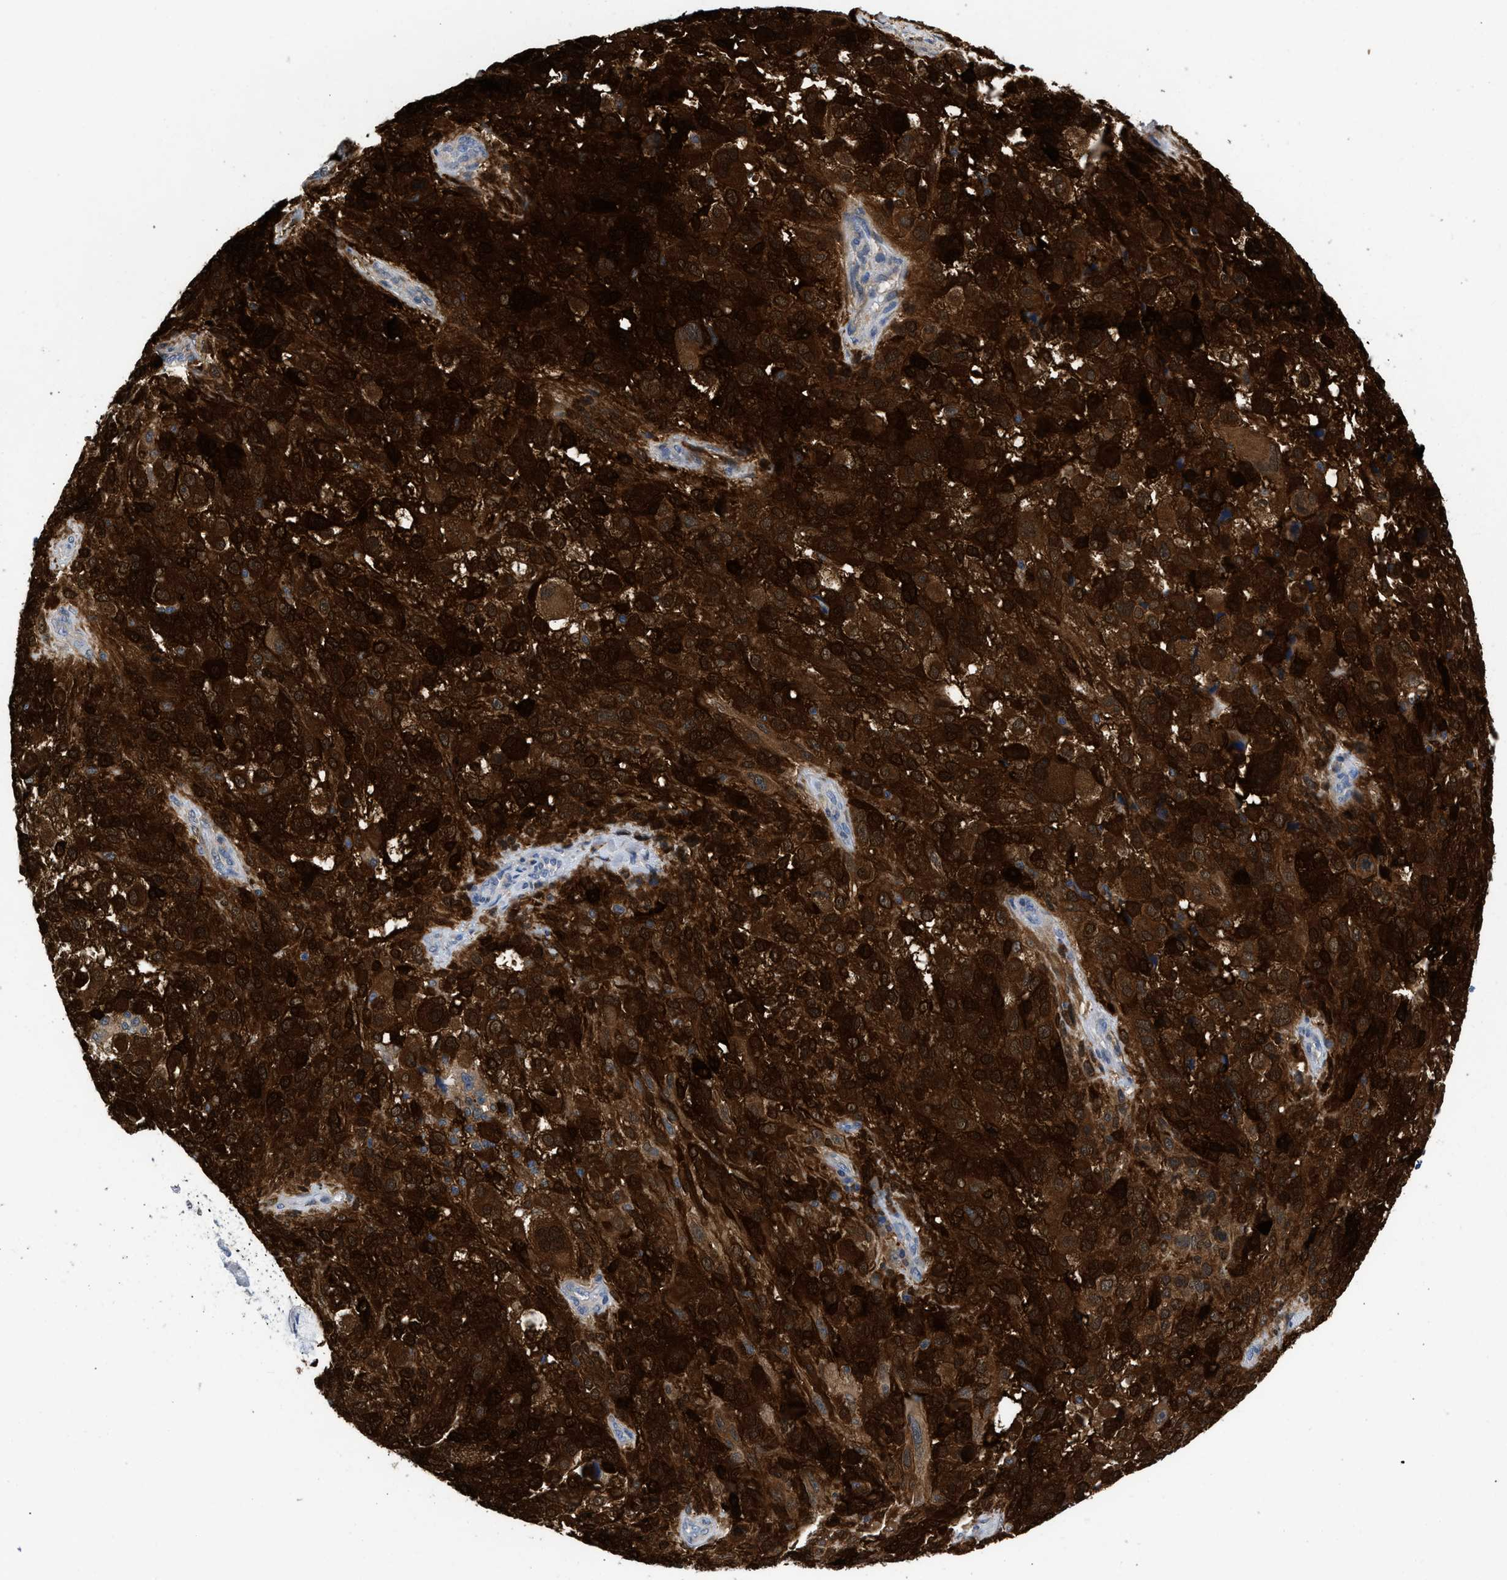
{"staining": {"intensity": "strong", "quantity": ">75%", "location": "cytoplasmic/membranous,nuclear"}, "tissue": "melanoma", "cell_type": "Tumor cells", "image_type": "cancer", "snomed": [{"axis": "morphology", "description": "Necrosis, NOS"}, {"axis": "morphology", "description": "Malignant melanoma, NOS"}, {"axis": "topography", "description": "Skin"}], "caption": "Tumor cells exhibit strong cytoplasmic/membranous and nuclear positivity in approximately >75% of cells in melanoma.", "gene": "CBR1", "patient": {"sex": "female", "age": 87}}